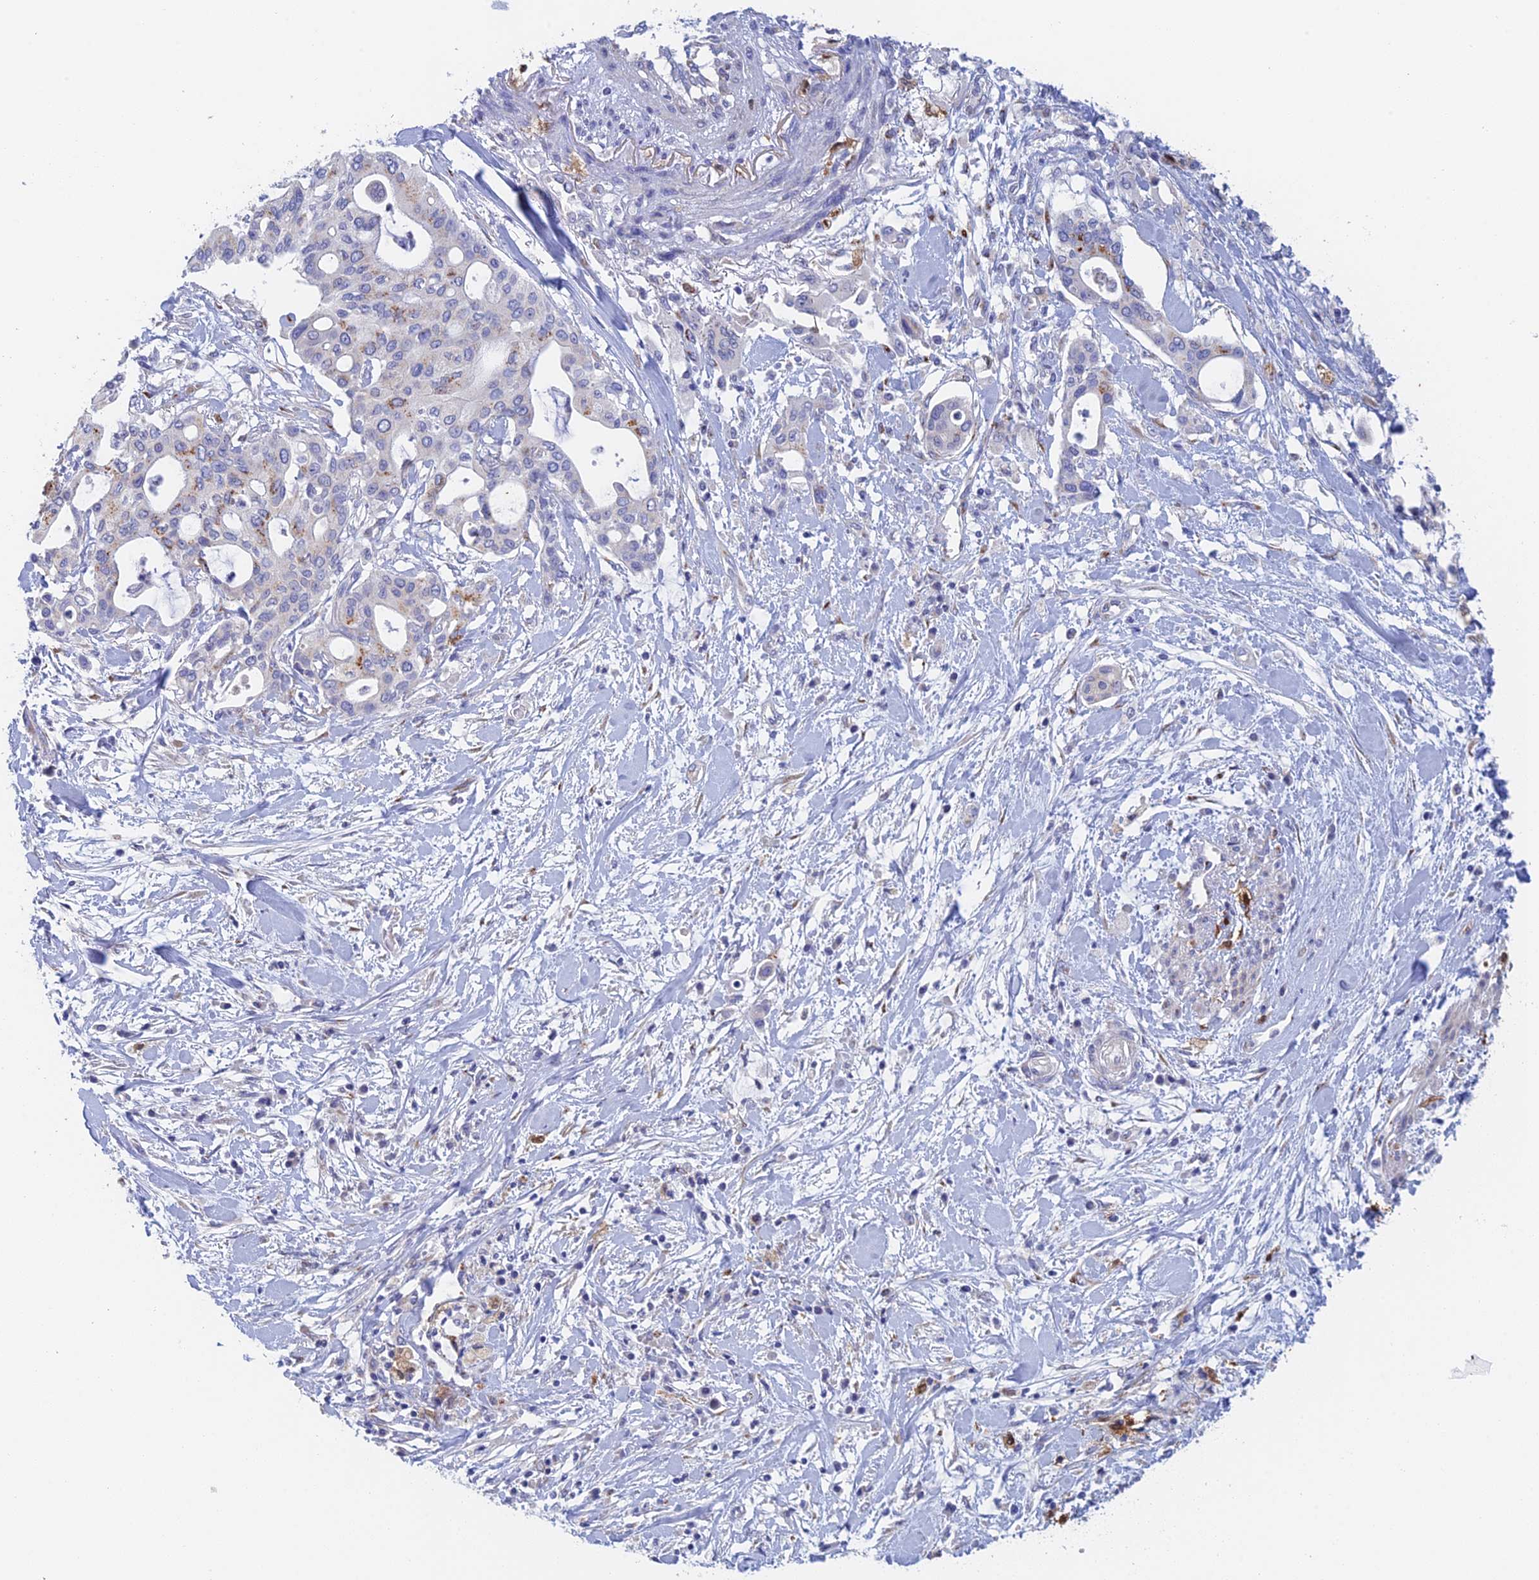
{"staining": {"intensity": "strong", "quantity": "<25%", "location": "cytoplasmic/membranous"}, "tissue": "pancreatic cancer", "cell_type": "Tumor cells", "image_type": "cancer", "snomed": [{"axis": "morphology", "description": "Adenocarcinoma, NOS"}, {"axis": "topography", "description": "Pancreas"}], "caption": "The histopathology image exhibits staining of pancreatic cancer (adenocarcinoma), revealing strong cytoplasmic/membranous protein staining (brown color) within tumor cells.", "gene": "SLC24A3", "patient": {"sex": "male", "age": 46}}